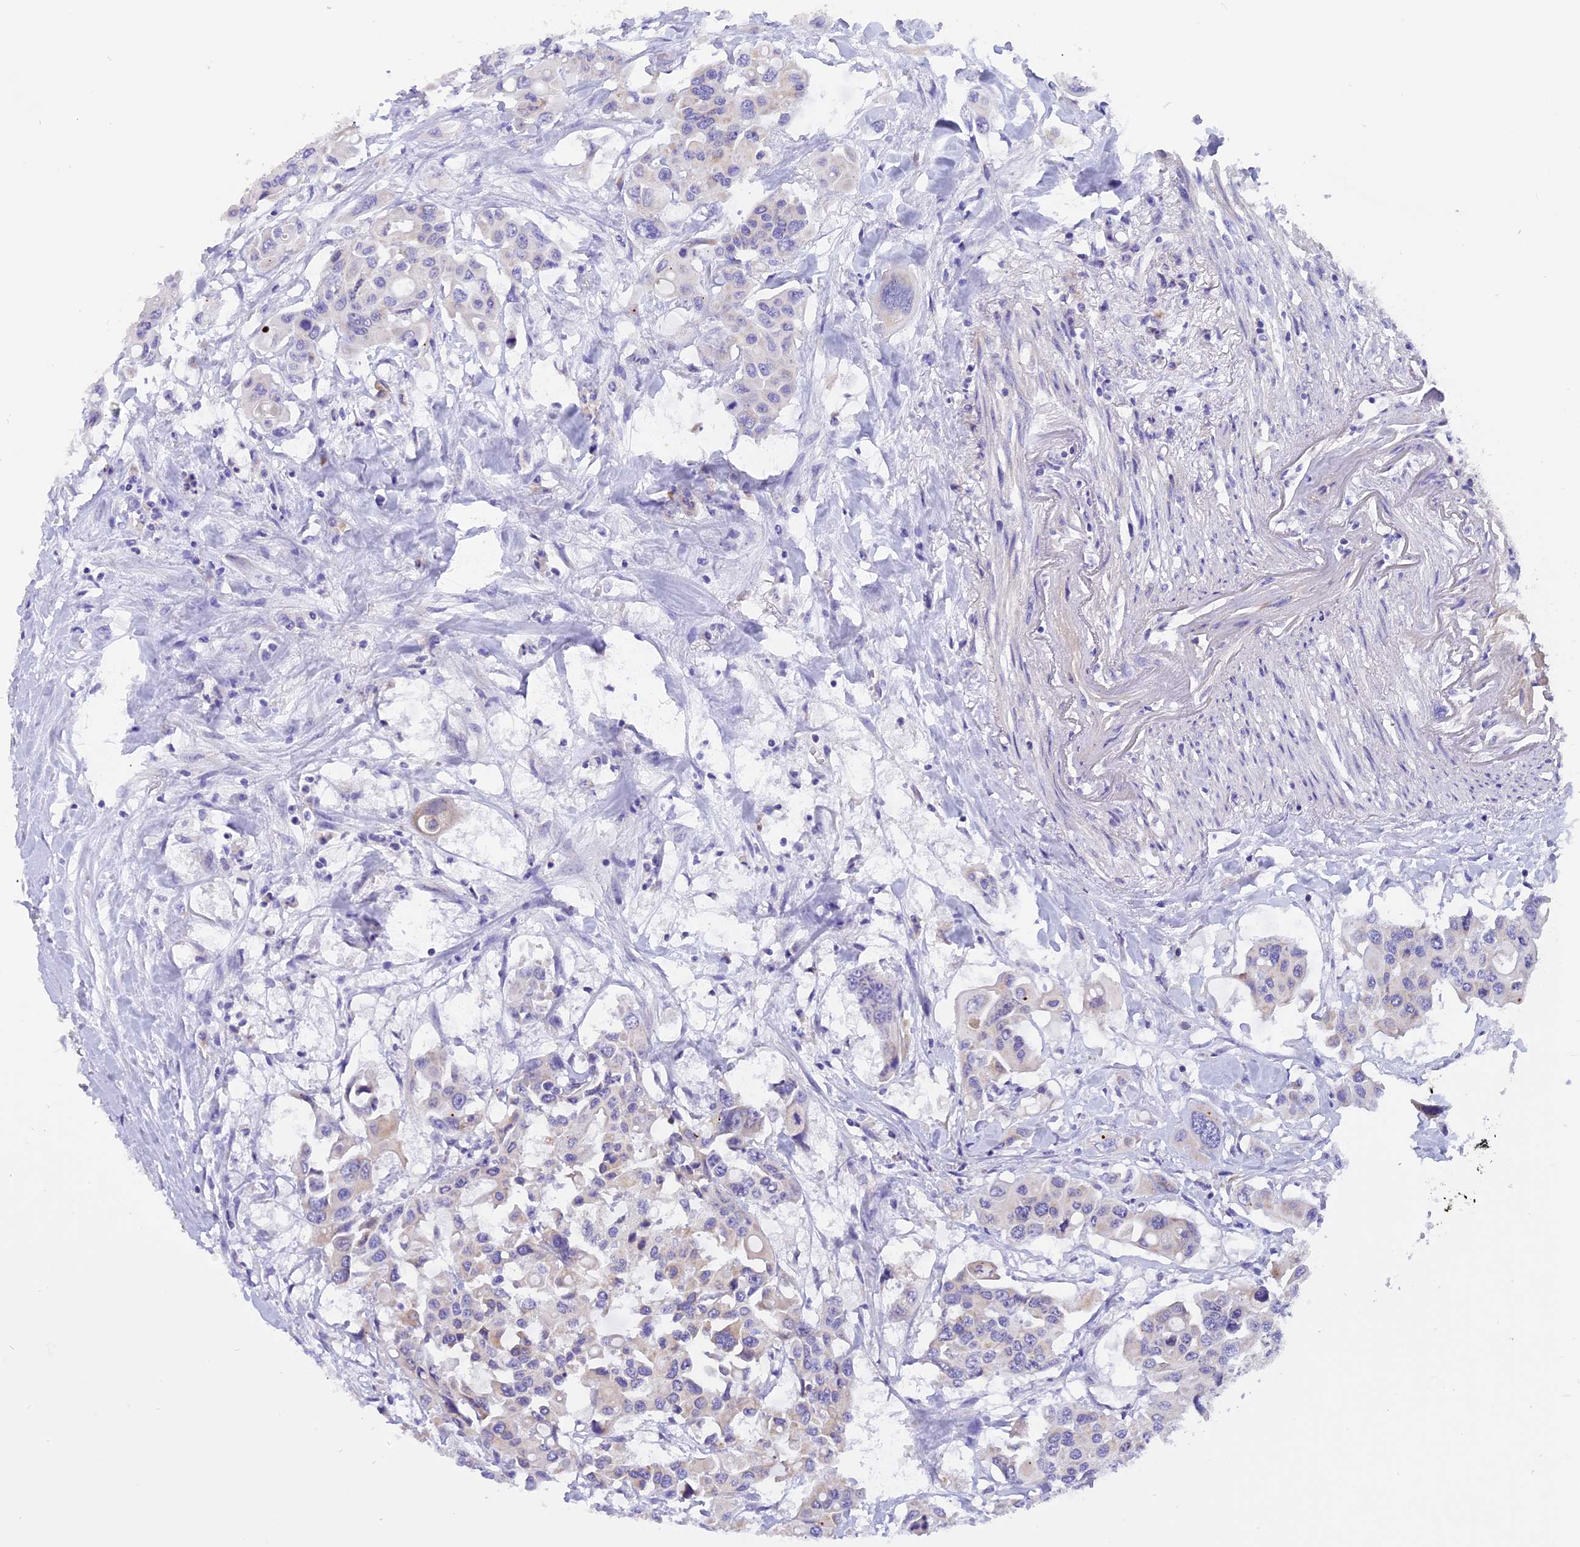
{"staining": {"intensity": "negative", "quantity": "none", "location": "none"}, "tissue": "colorectal cancer", "cell_type": "Tumor cells", "image_type": "cancer", "snomed": [{"axis": "morphology", "description": "Adenocarcinoma, NOS"}, {"axis": "topography", "description": "Colon"}], "caption": "This is a photomicrograph of immunohistochemistry staining of colorectal cancer (adenocarcinoma), which shows no positivity in tumor cells.", "gene": "TRIM3", "patient": {"sex": "male", "age": 77}}